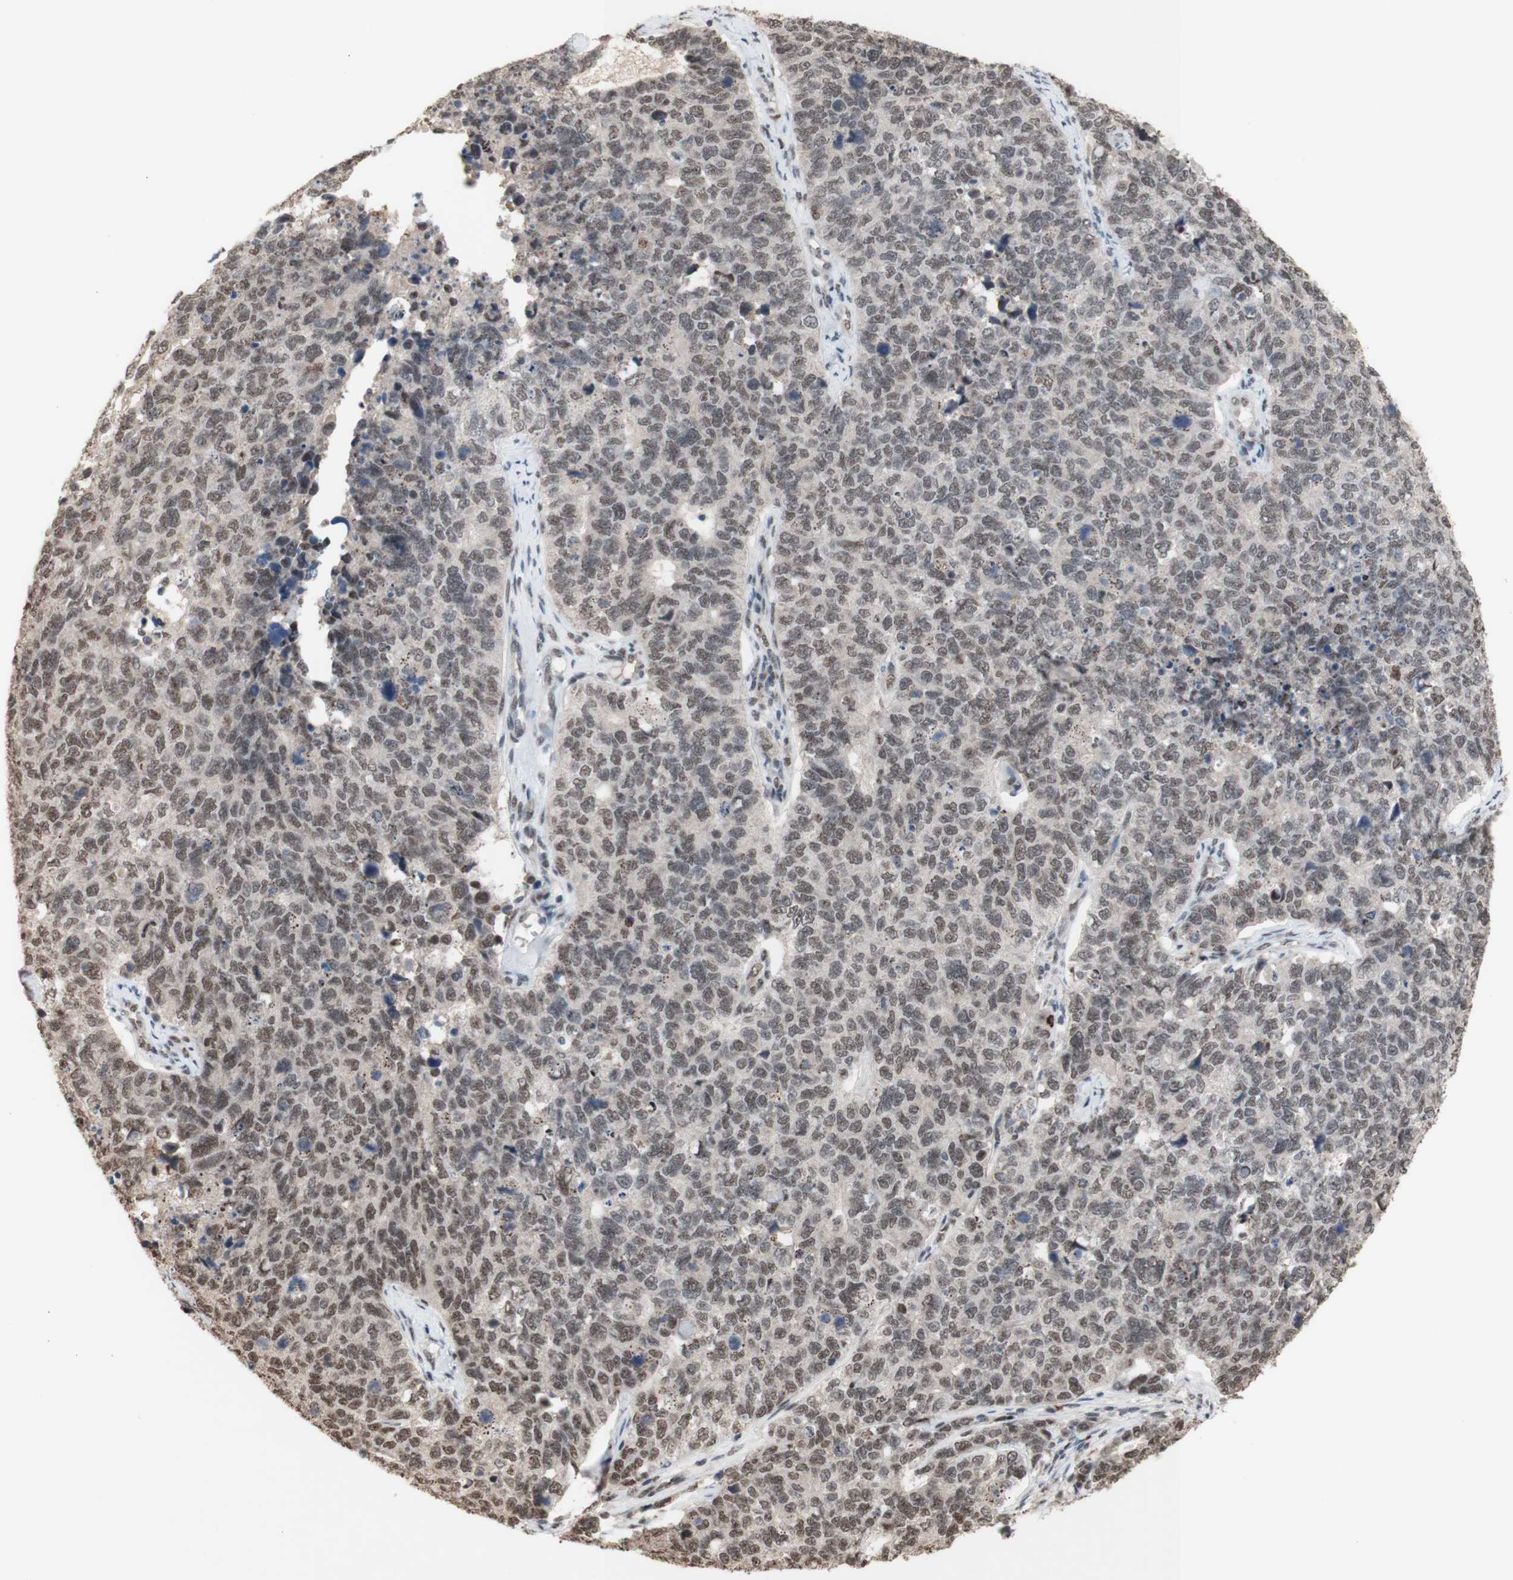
{"staining": {"intensity": "weak", "quantity": ">75%", "location": "nuclear"}, "tissue": "cervical cancer", "cell_type": "Tumor cells", "image_type": "cancer", "snomed": [{"axis": "morphology", "description": "Squamous cell carcinoma, NOS"}, {"axis": "topography", "description": "Cervix"}], "caption": "Cervical cancer (squamous cell carcinoma) was stained to show a protein in brown. There is low levels of weak nuclear positivity in approximately >75% of tumor cells.", "gene": "SFPQ", "patient": {"sex": "female", "age": 63}}